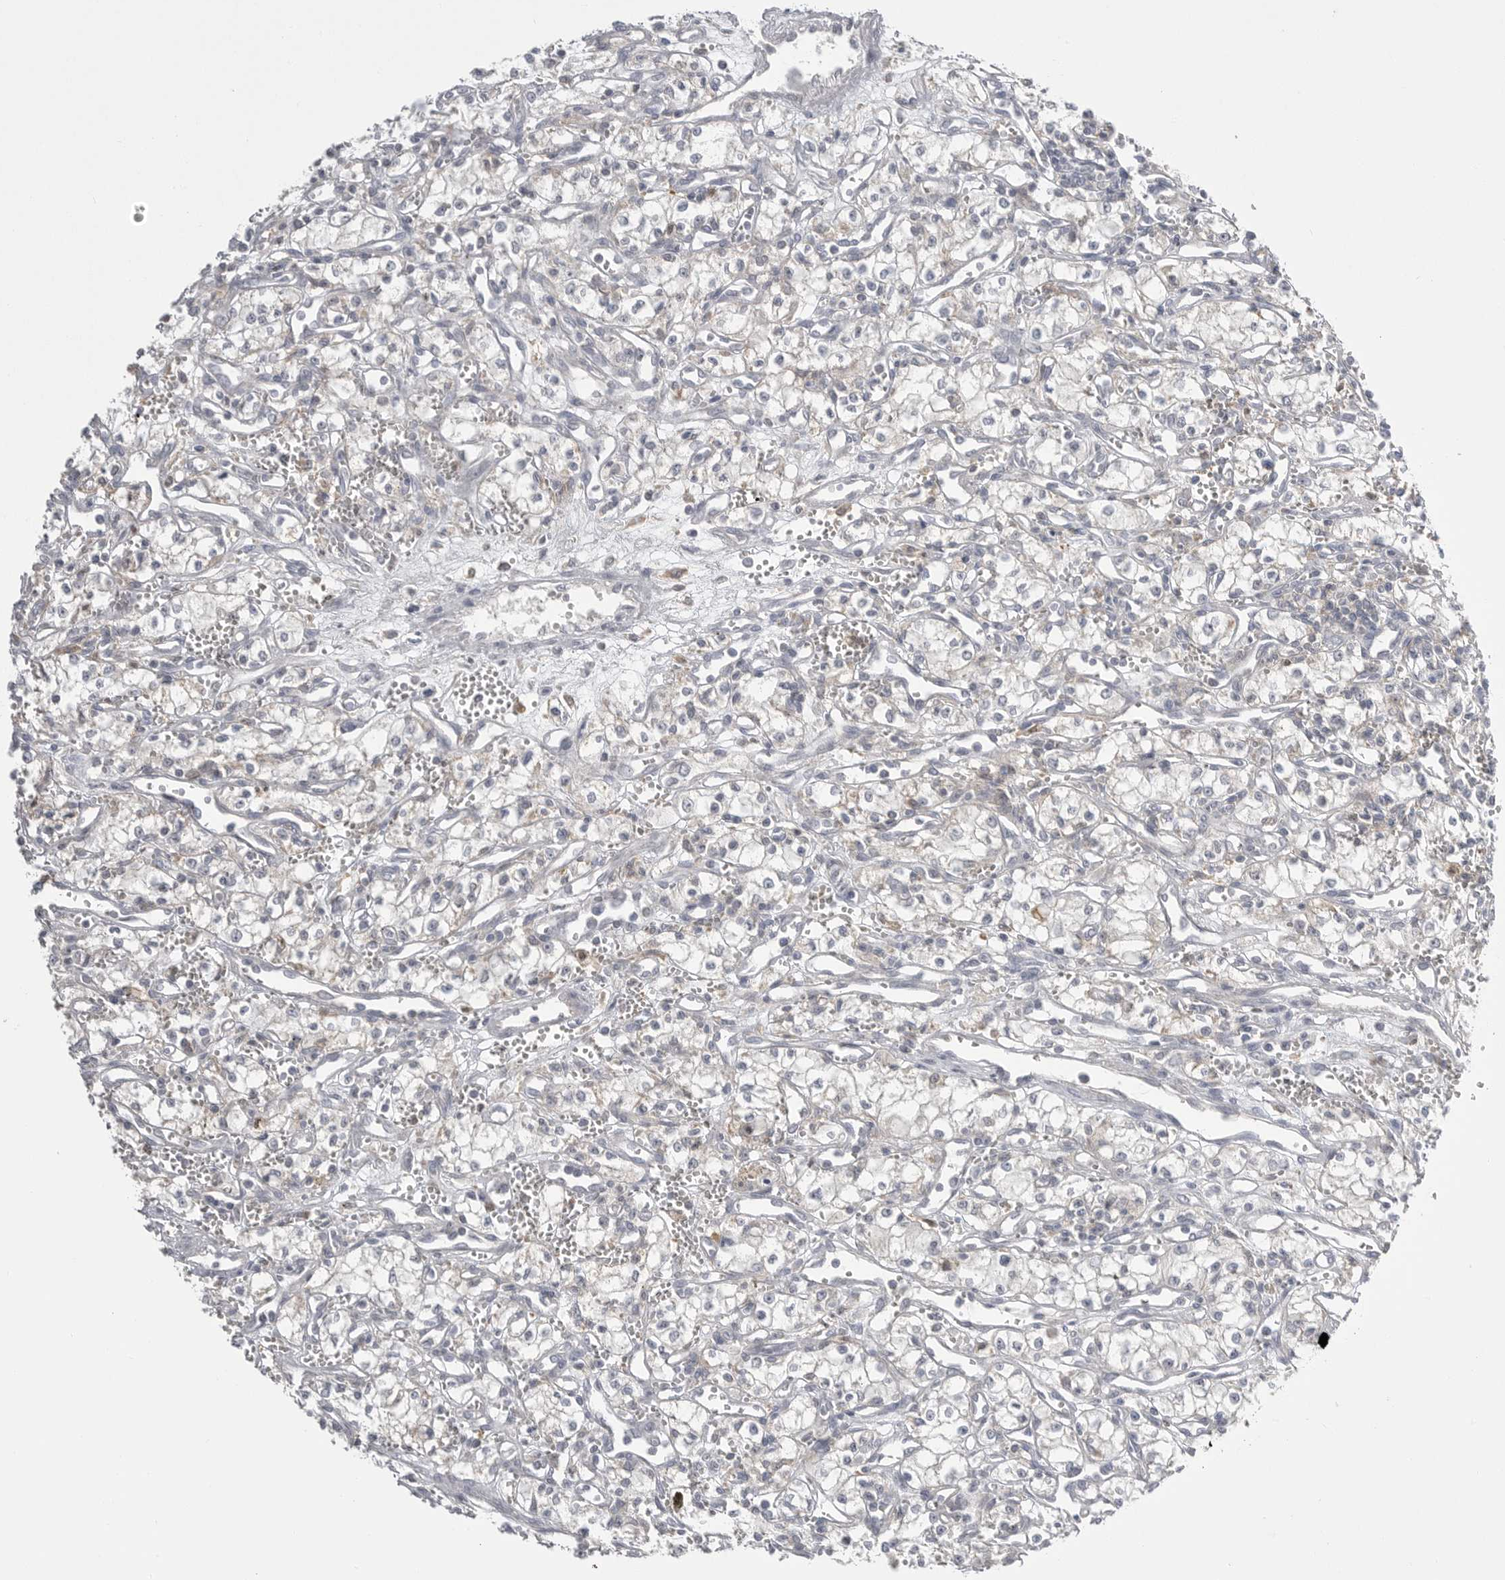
{"staining": {"intensity": "negative", "quantity": "none", "location": "none"}, "tissue": "renal cancer", "cell_type": "Tumor cells", "image_type": "cancer", "snomed": [{"axis": "morphology", "description": "Adenocarcinoma, NOS"}, {"axis": "topography", "description": "Kidney"}], "caption": "This is an immunohistochemistry micrograph of human renal cancer. There is no staining in tumor cells.", "gene": "KYAT3", "patient": {"sex": "male", "age": 59}}